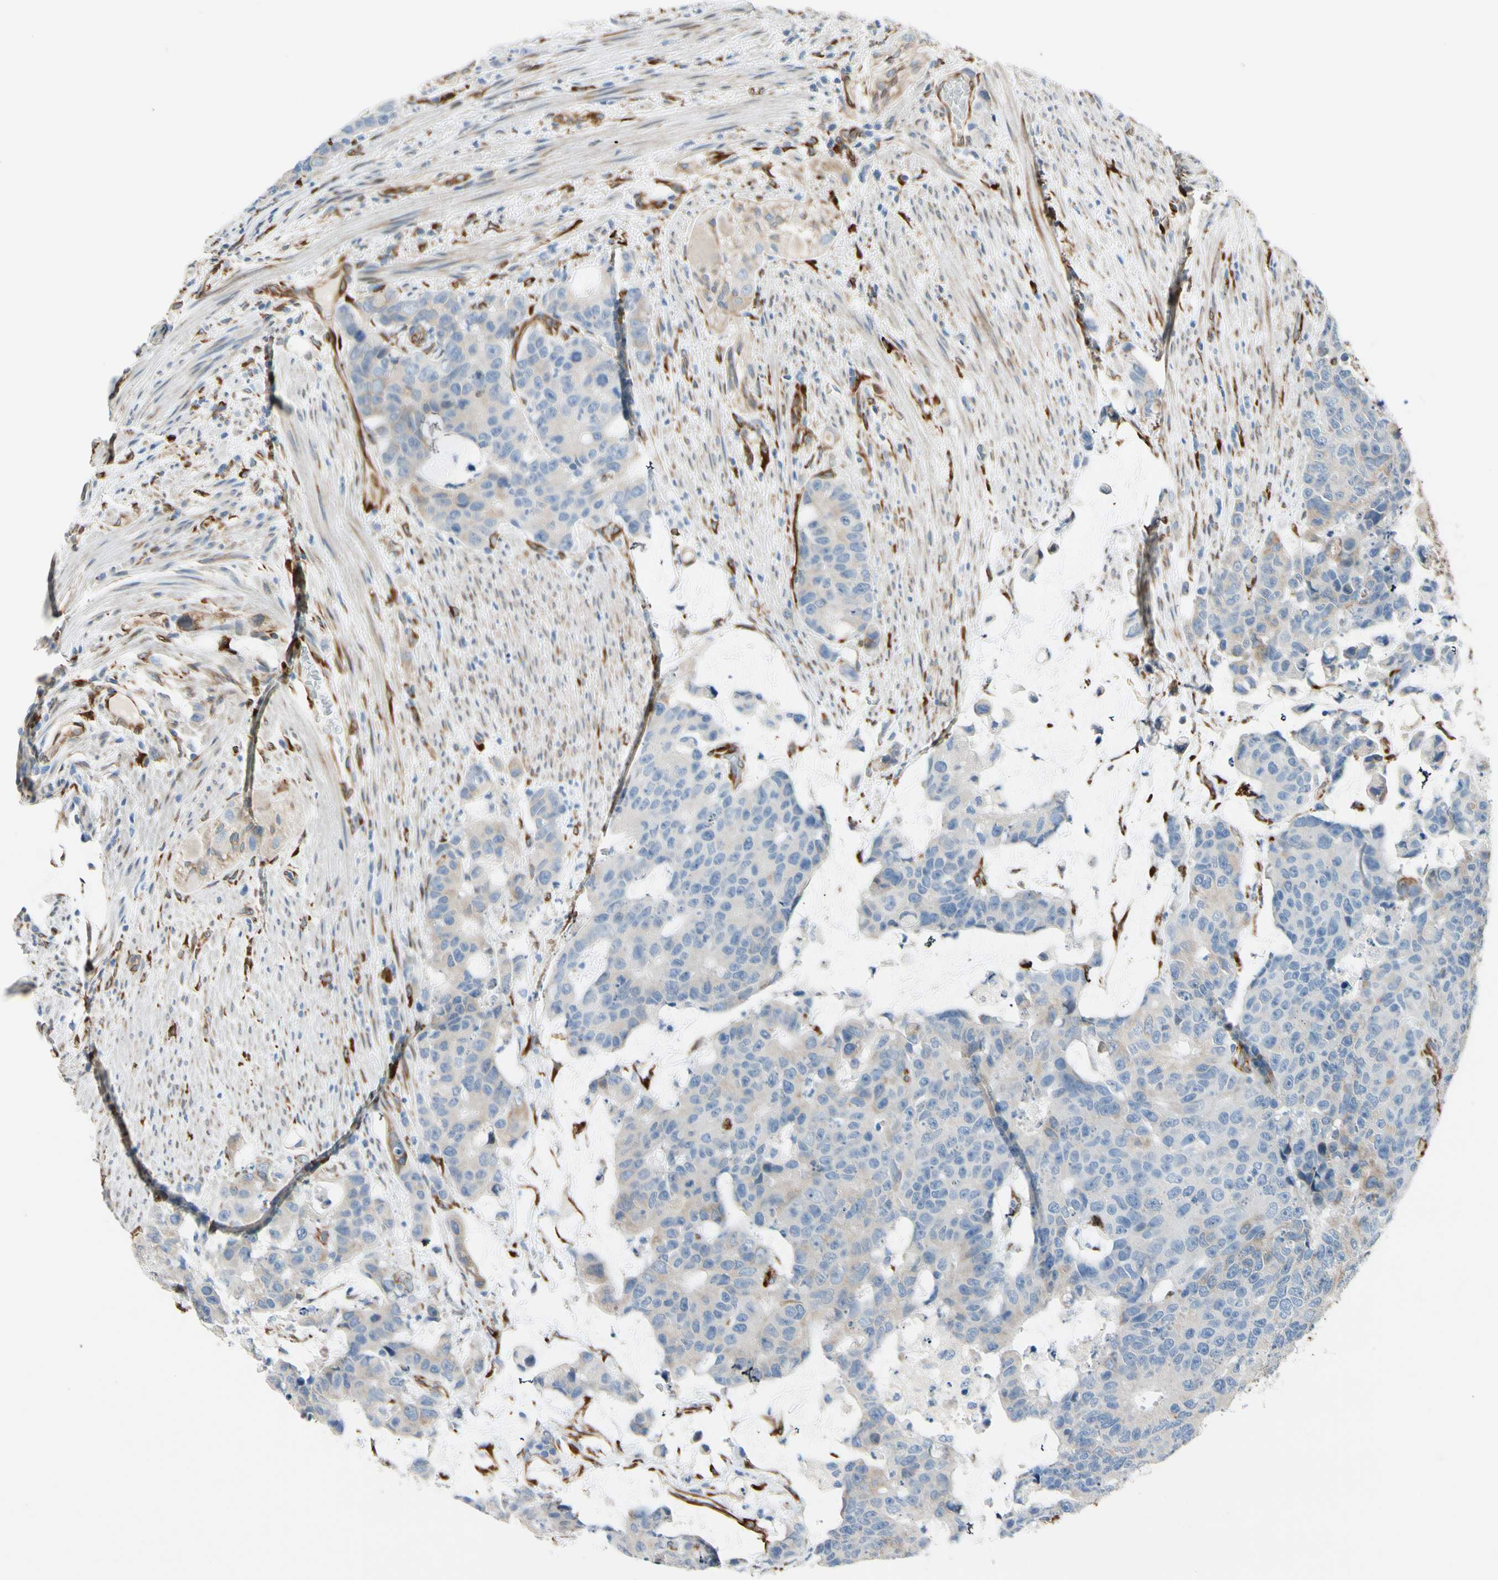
{"staining": {"intensity": "negative", "quantity": "none", "location": "none"}, "tissue": "colorectal cancer", "cell_type": "Tumor cells", "image_type": "cancer", "snomed": [{"axis": "morphology", "description": "Adenocarcinoma, NOS"}, {"axis": "topography", "description": "Colon"}], "caption": "The IHC photomicrograph has no significant positivity in tumor cells of colorectal adenocarcinoma tissue.", "gene": "FKBP7", "patient": {"sex": "female", "age": 86}}